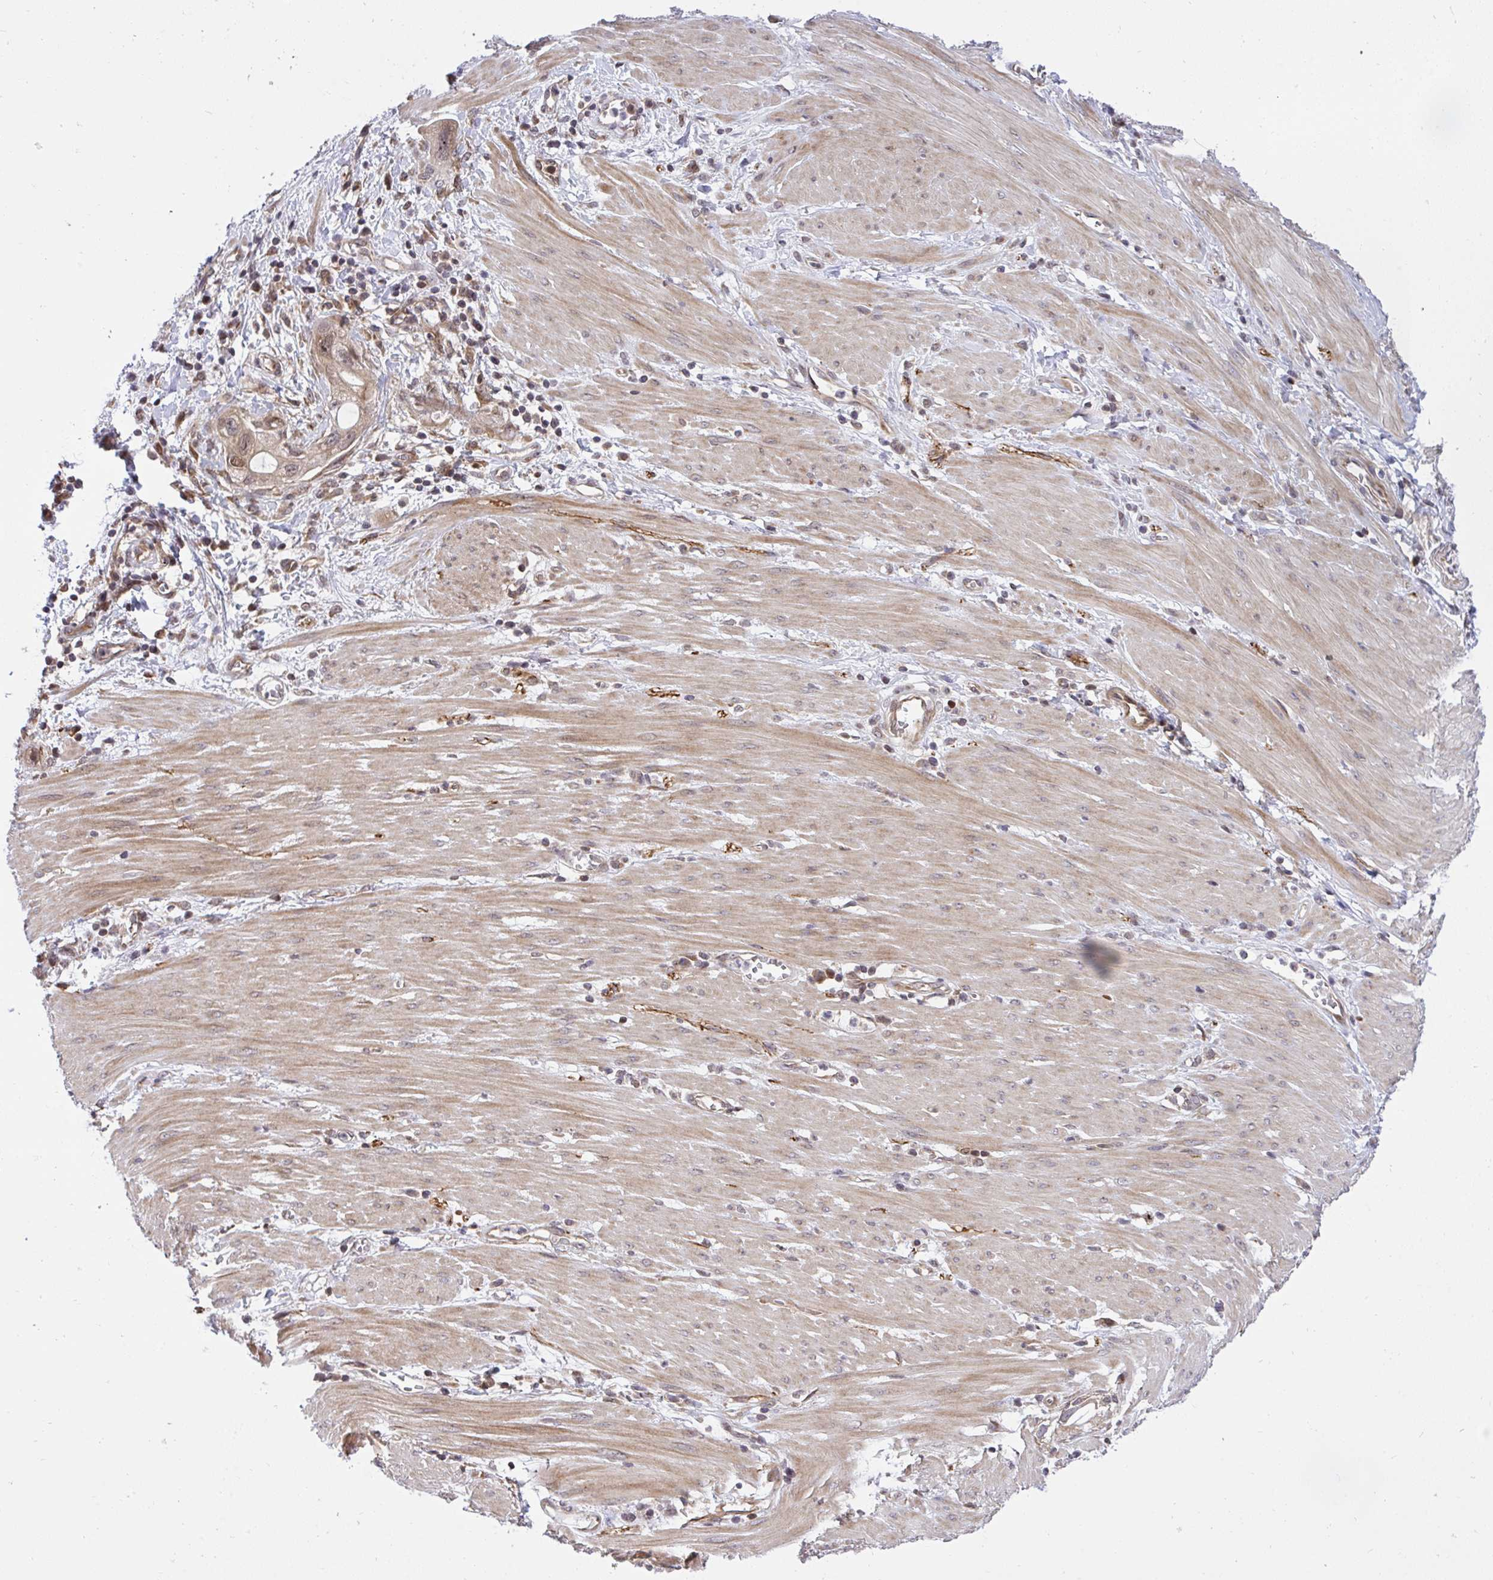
{"staining": {"intensity": "weak", "quantity": ">75%", "location": "cytoplasmic/membranous"}, "tissue": "stomach cancer", "cell_type": "Tumor cells", "image_type": "cancer", "snomed": [{"axis": "morphology", "description": "Adenocarcinoma, NOS"}, {"axis": "topography", "description": "Stomach"}, {"axis": "topography", "description": "Stomach, lower"}], "caption": "Weak cytoplasmic/membranous protein expression is present in about >75% of tumor cells in stomach cancer.", "gene": "ERI1", "patient": {"sex": "female", "age": 48}}